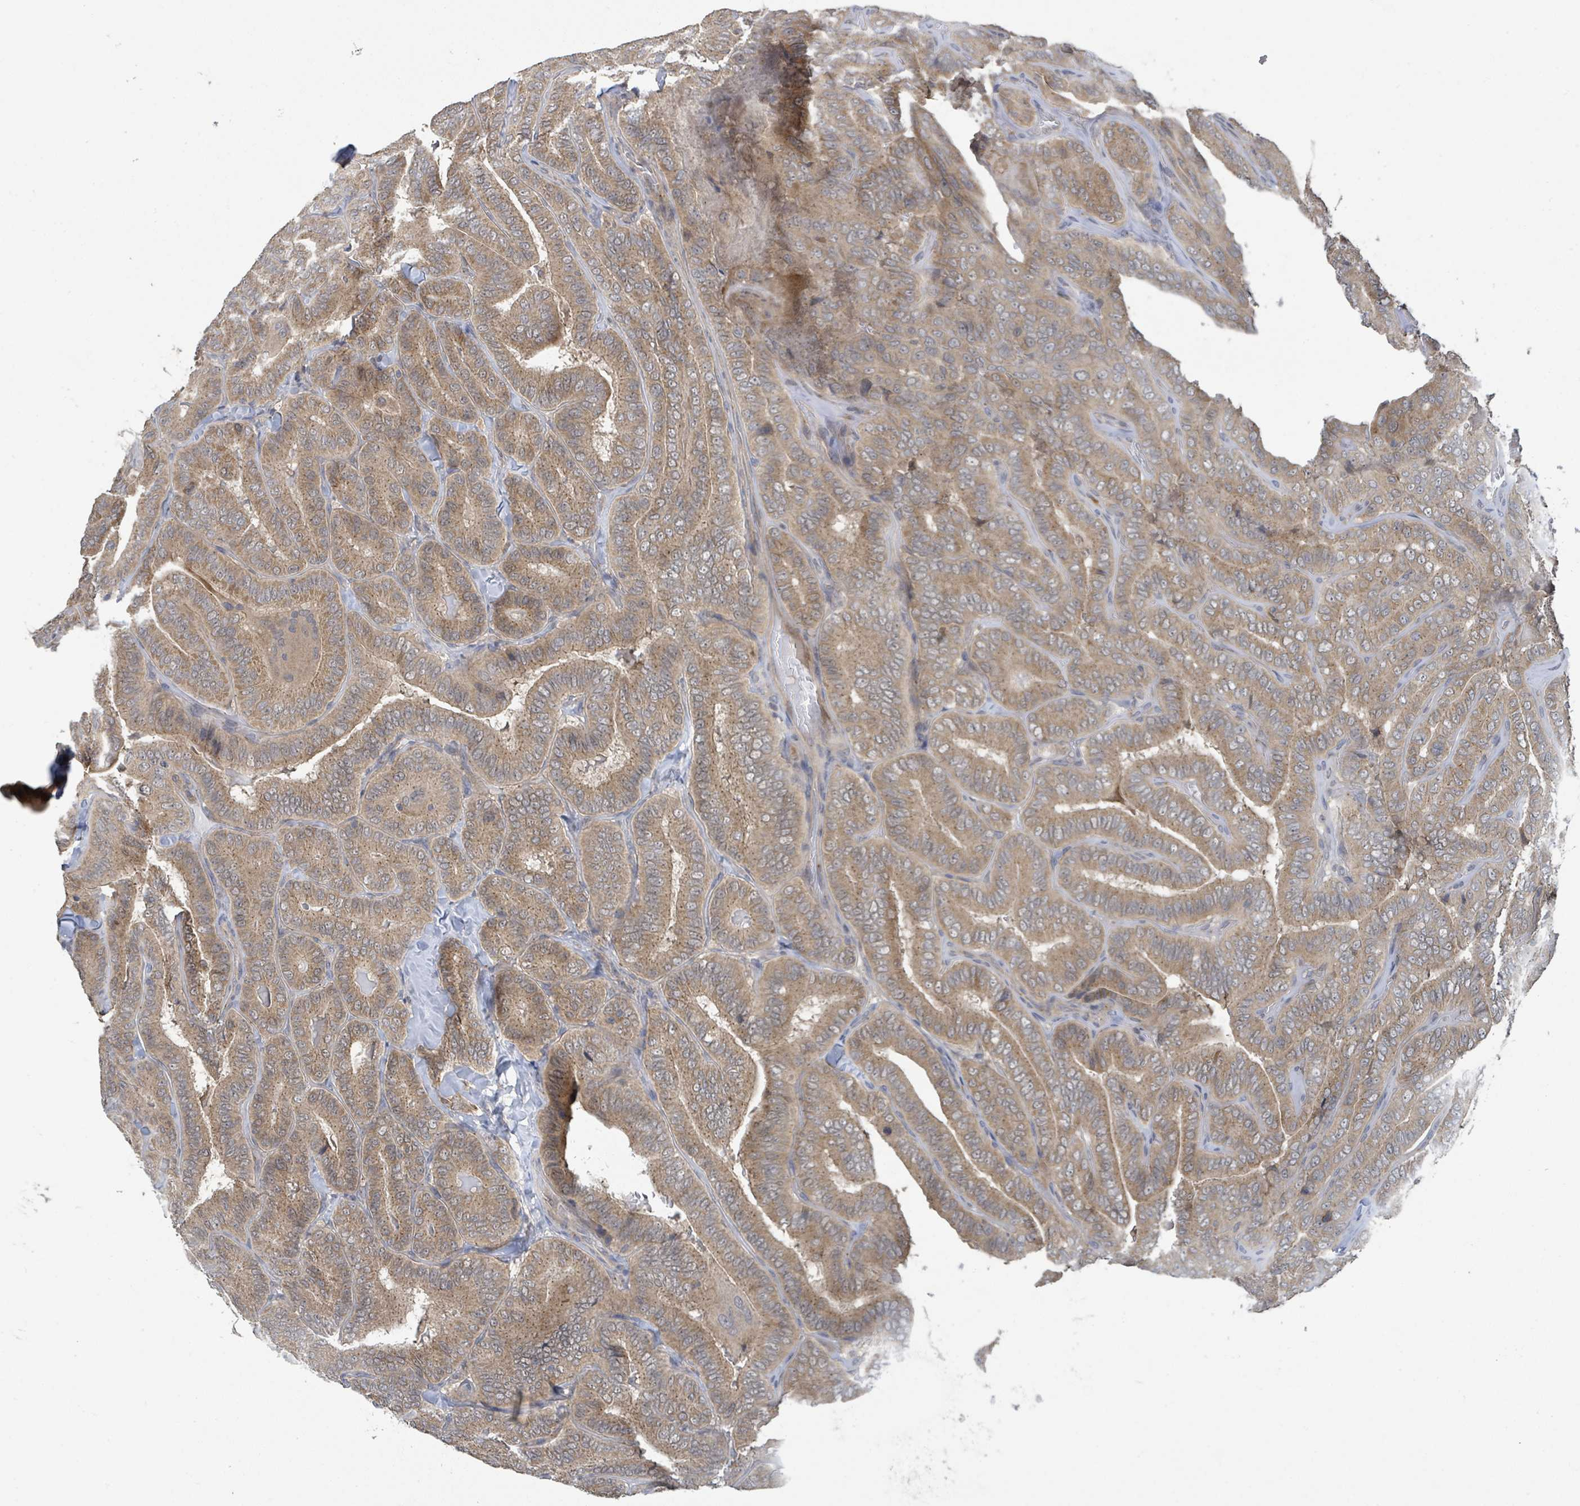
{"staining": {"intensity": "moderate", "quantity": ">75%", "location": "cytoplasmic/membranous"}, "tissue": "thyroid cancer", "cell_type": "Tumor cells", "image_type": "cancer", "snomed": [{"axis": "morphology", "description": "Papillary adenocarcinoma, NOS"}, {"axis": "topography", "description": "Thyroid gland"}], "caption": "The photomicrograph displays staining of papillary adenocarcinoma (thyroid), revealing moderate cytoplasmic/membranous protein positivity (brown color) within tumor cells.", "gene": "CCDC121", "patient": {"sex": "male", "age": 61}}